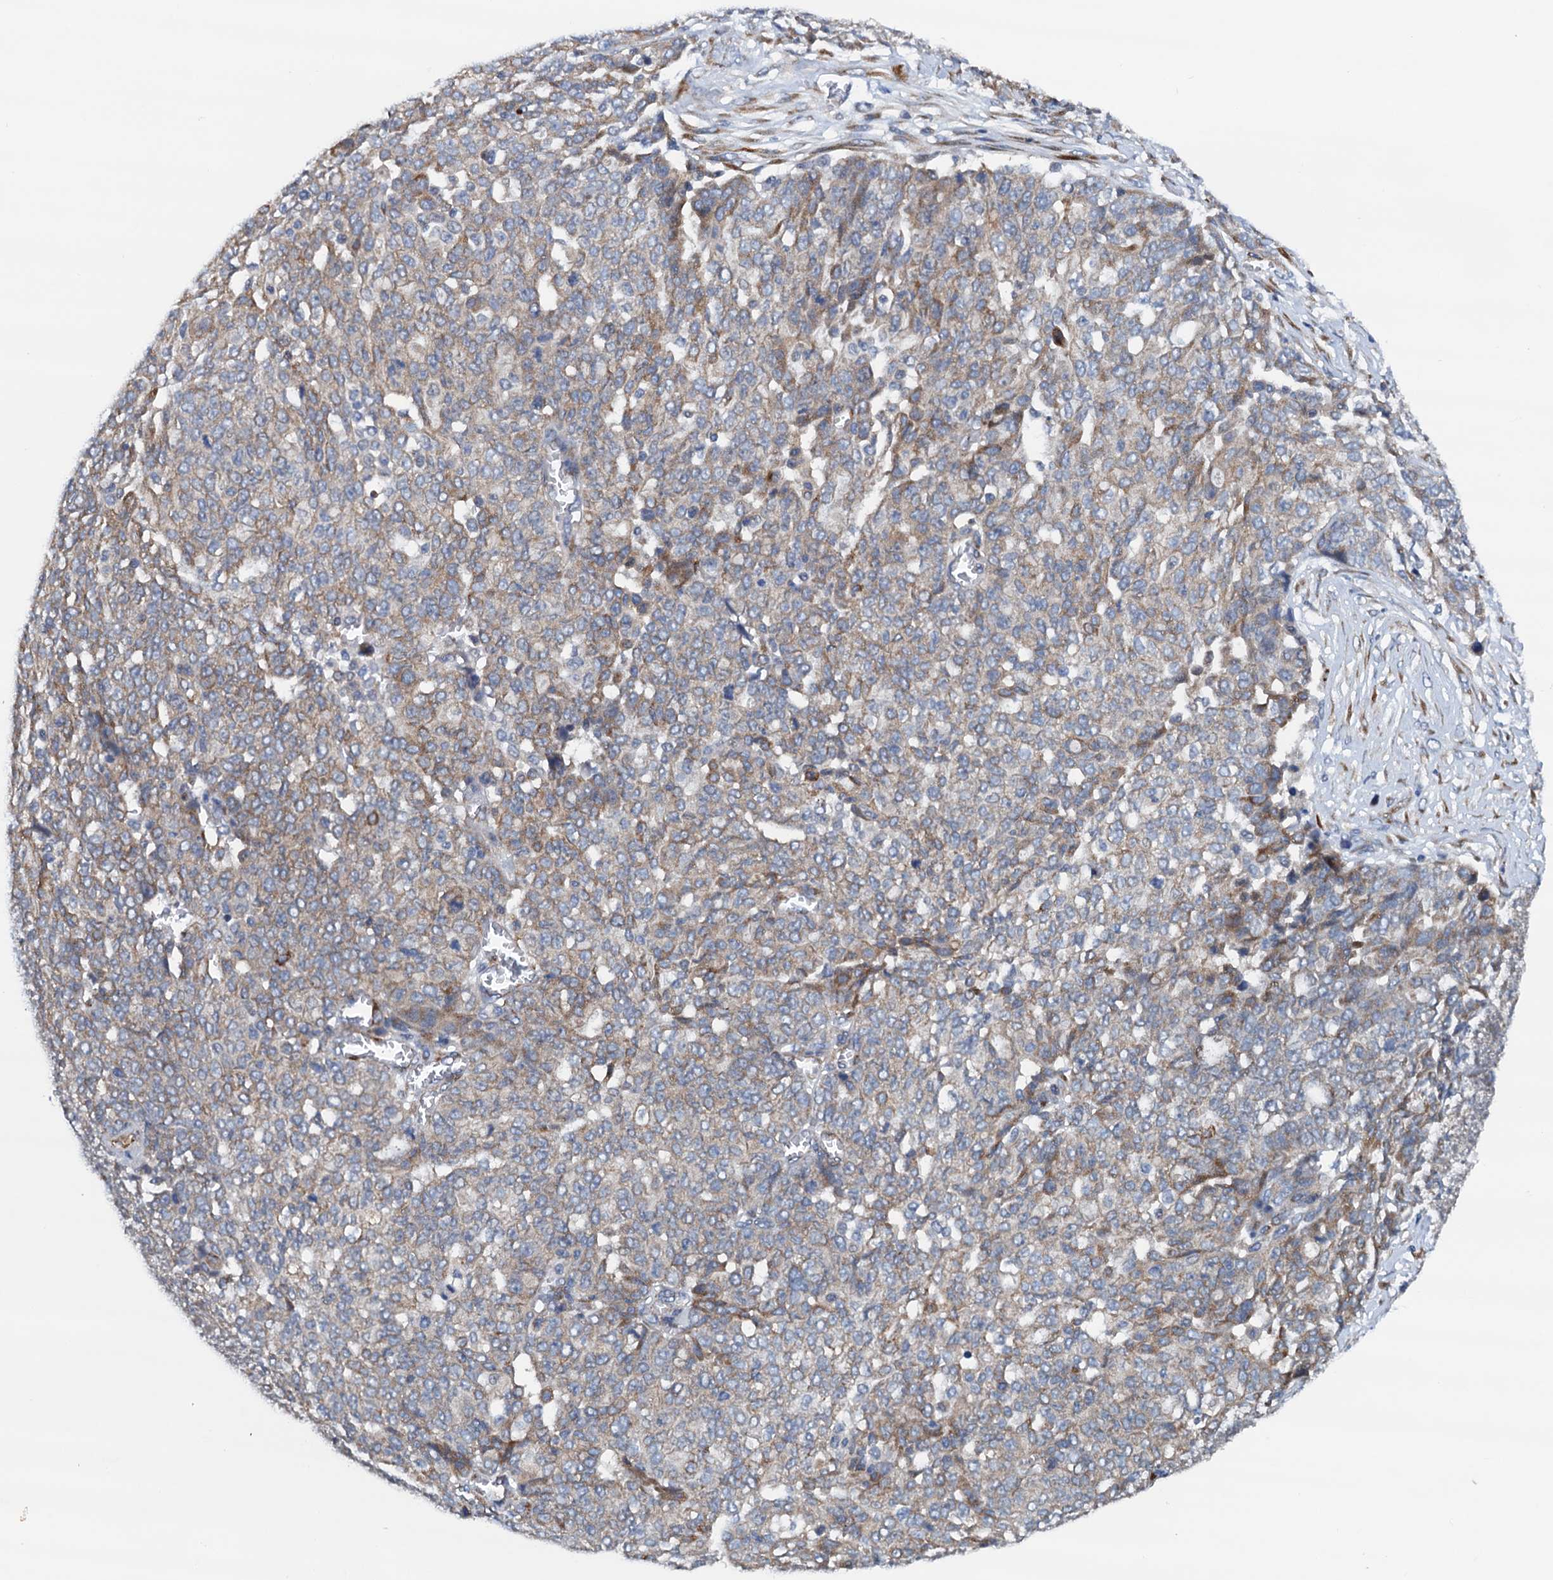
{"staining": {"intensity": "weak", "quantity": ">75%", "location": "cytoplasmic/membranous"}, "tissue": "ovarian cancer", "cell_type": "Tumor cells", "image_type": "cancer", "snomed": [{"axis": "morphology", "description": "Cystadenocarcinoma, serous, NOS"}, {"axis": "topography", "description": "Soft tissue"}, {"axis": "topography", "description": "Ovary"}], "caption": "Human serous cystadenocarcinoma (ovarian) stained for a protein (brown) reveals weak cytoplasmic/membranous positive staining in approximately >75% of tumor cells.", "gene": "RASSF9", "patient": {"sex": "female", "age": 57}}